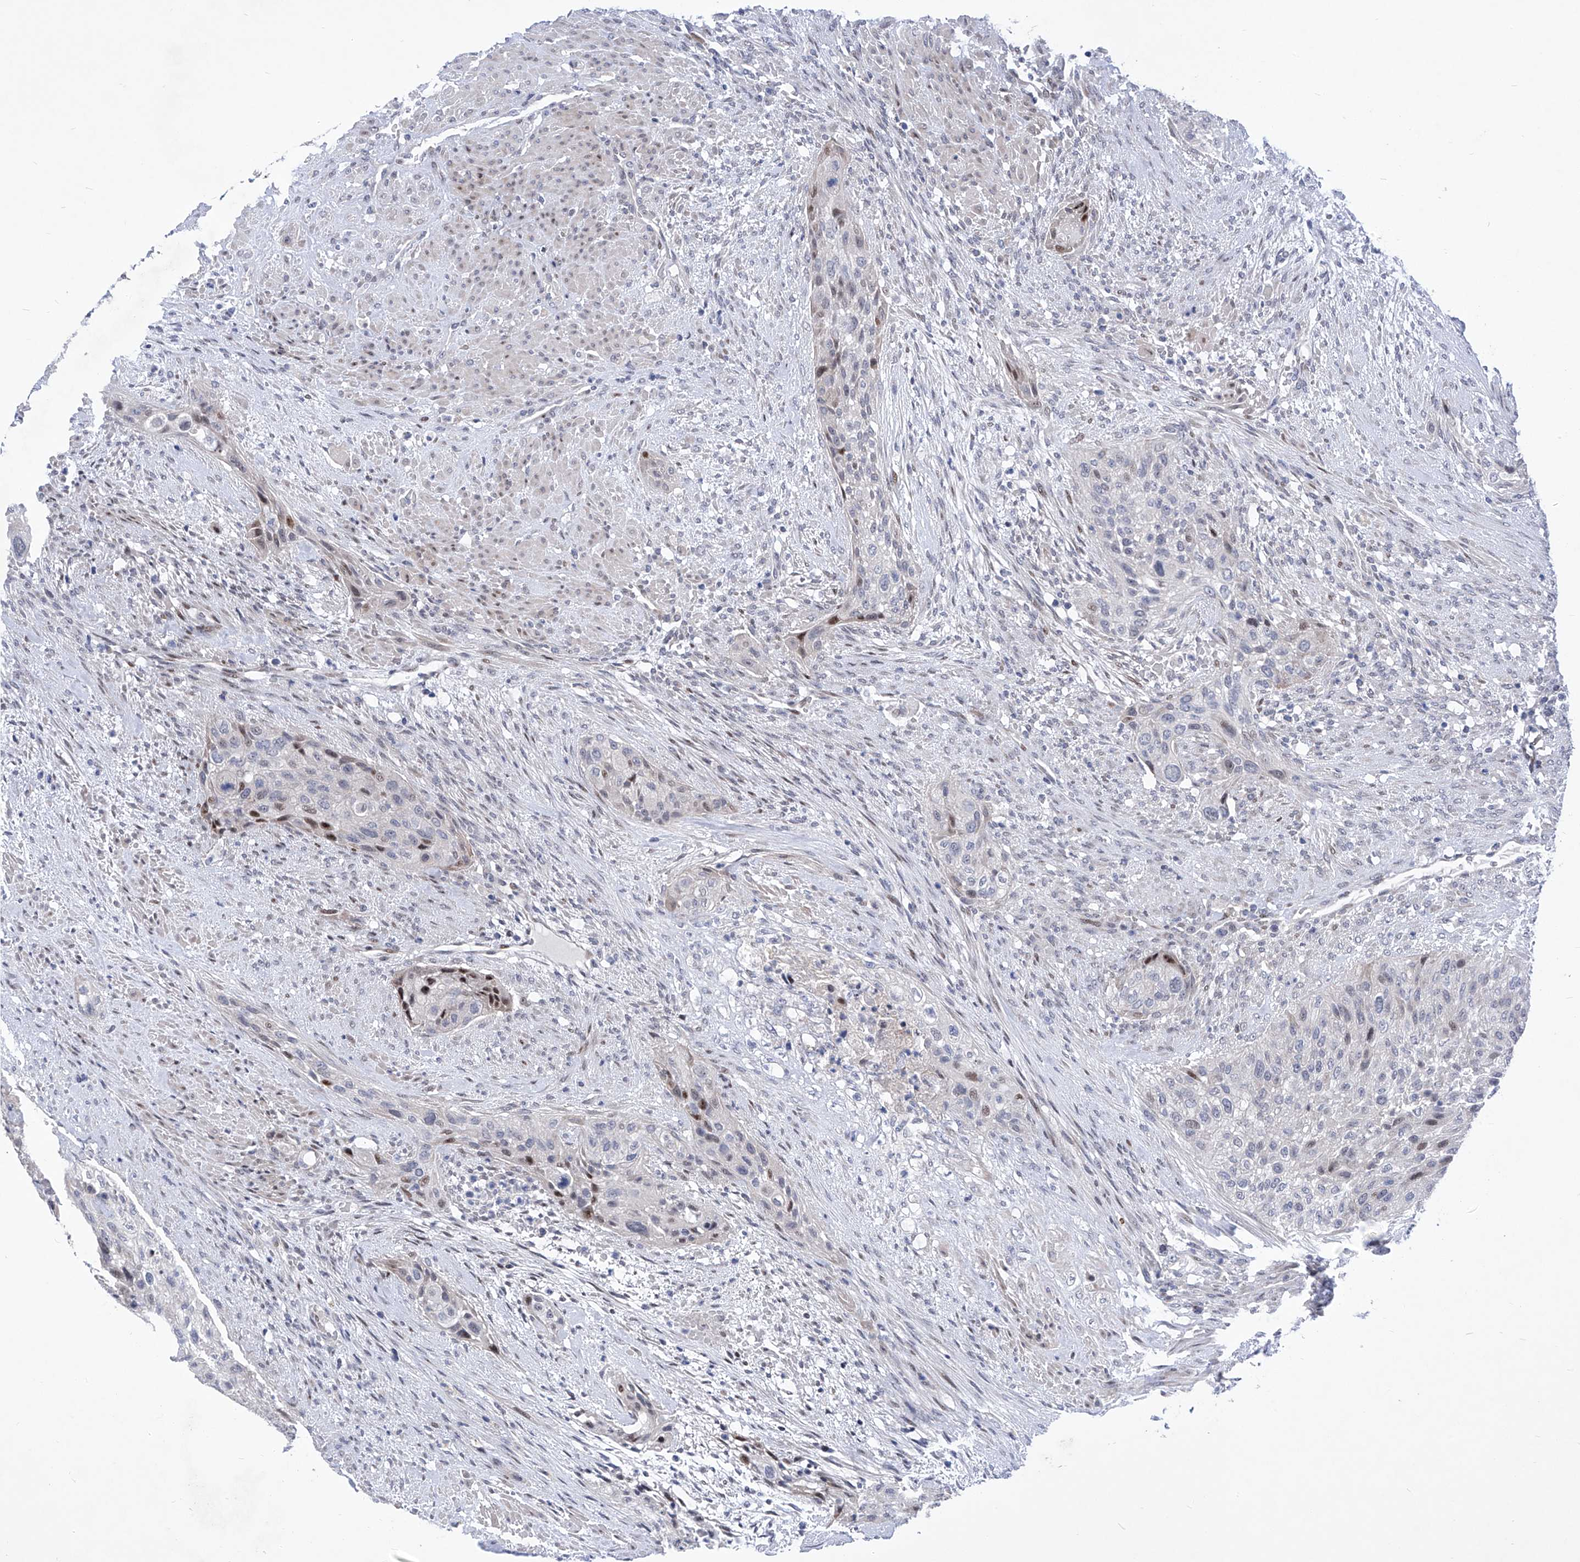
{"staining": {"intensity": "moderate", "quantity": "<25%", "location": "nuclear"}, "tissue": "urothelial cancer", "cell_type": "Tumor cells", "image_type": "cancer", "snomed": [{"axis": "morphology", "description": "Urothelial carcinoma, High grade"}, {"axis": "topography", "description": "Urinary bladder"}], "caption": "High-grade urothelial carcinoma stained with a brown dye reveals moderate nuclear positive positivity in about <25% of tumor cells.", "gene": "NUFIP1", "patient": {"sex": "male", "age": 35}}